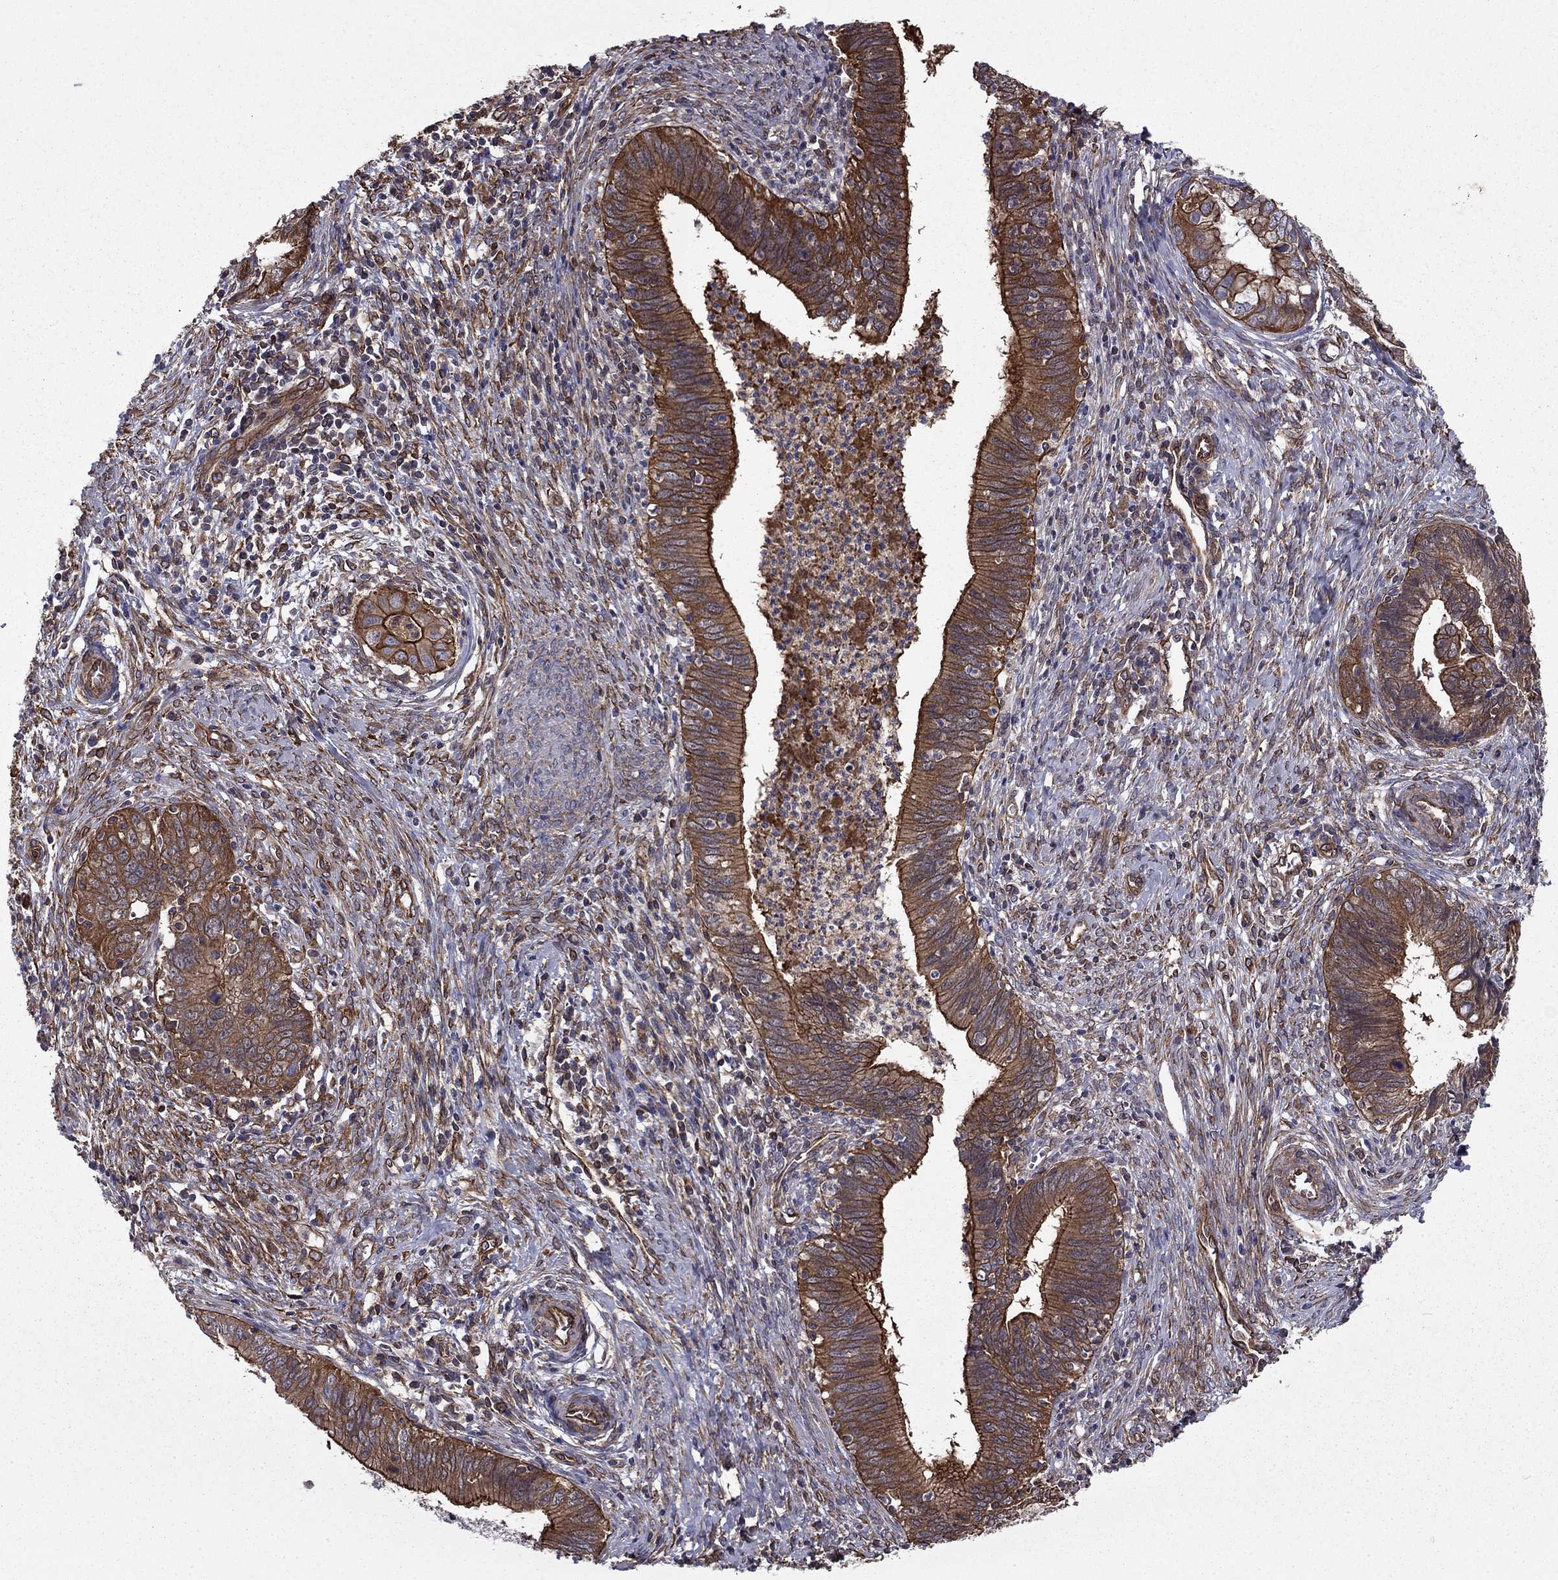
{"staining": {"intensity": "strong", "quantity": "25%-75%", "location": "cytoplasmic/membranous"}, "tissue": "cervical cancer", "cell_type": "Tumor cells", "image_type": "cancer", "snomed": [{"axis": "morphology", "description": "Adenocarcinoma, NOS"}, {"axis": "topography", "description": "Cervix"}], "caption": "The histopathology image reveals staining of cervical cancer, revealing strong cytoplasmic/membranous protein expression (brown color) within tumor cells. Using DAB (3,3'-diaminobenzidine) (brown) and hematoxylin (blue) stains, captured at high magnification using brightfield microscopy.", "gene": "SHMT1", "patient": {"sex": "female", "age": 42}}